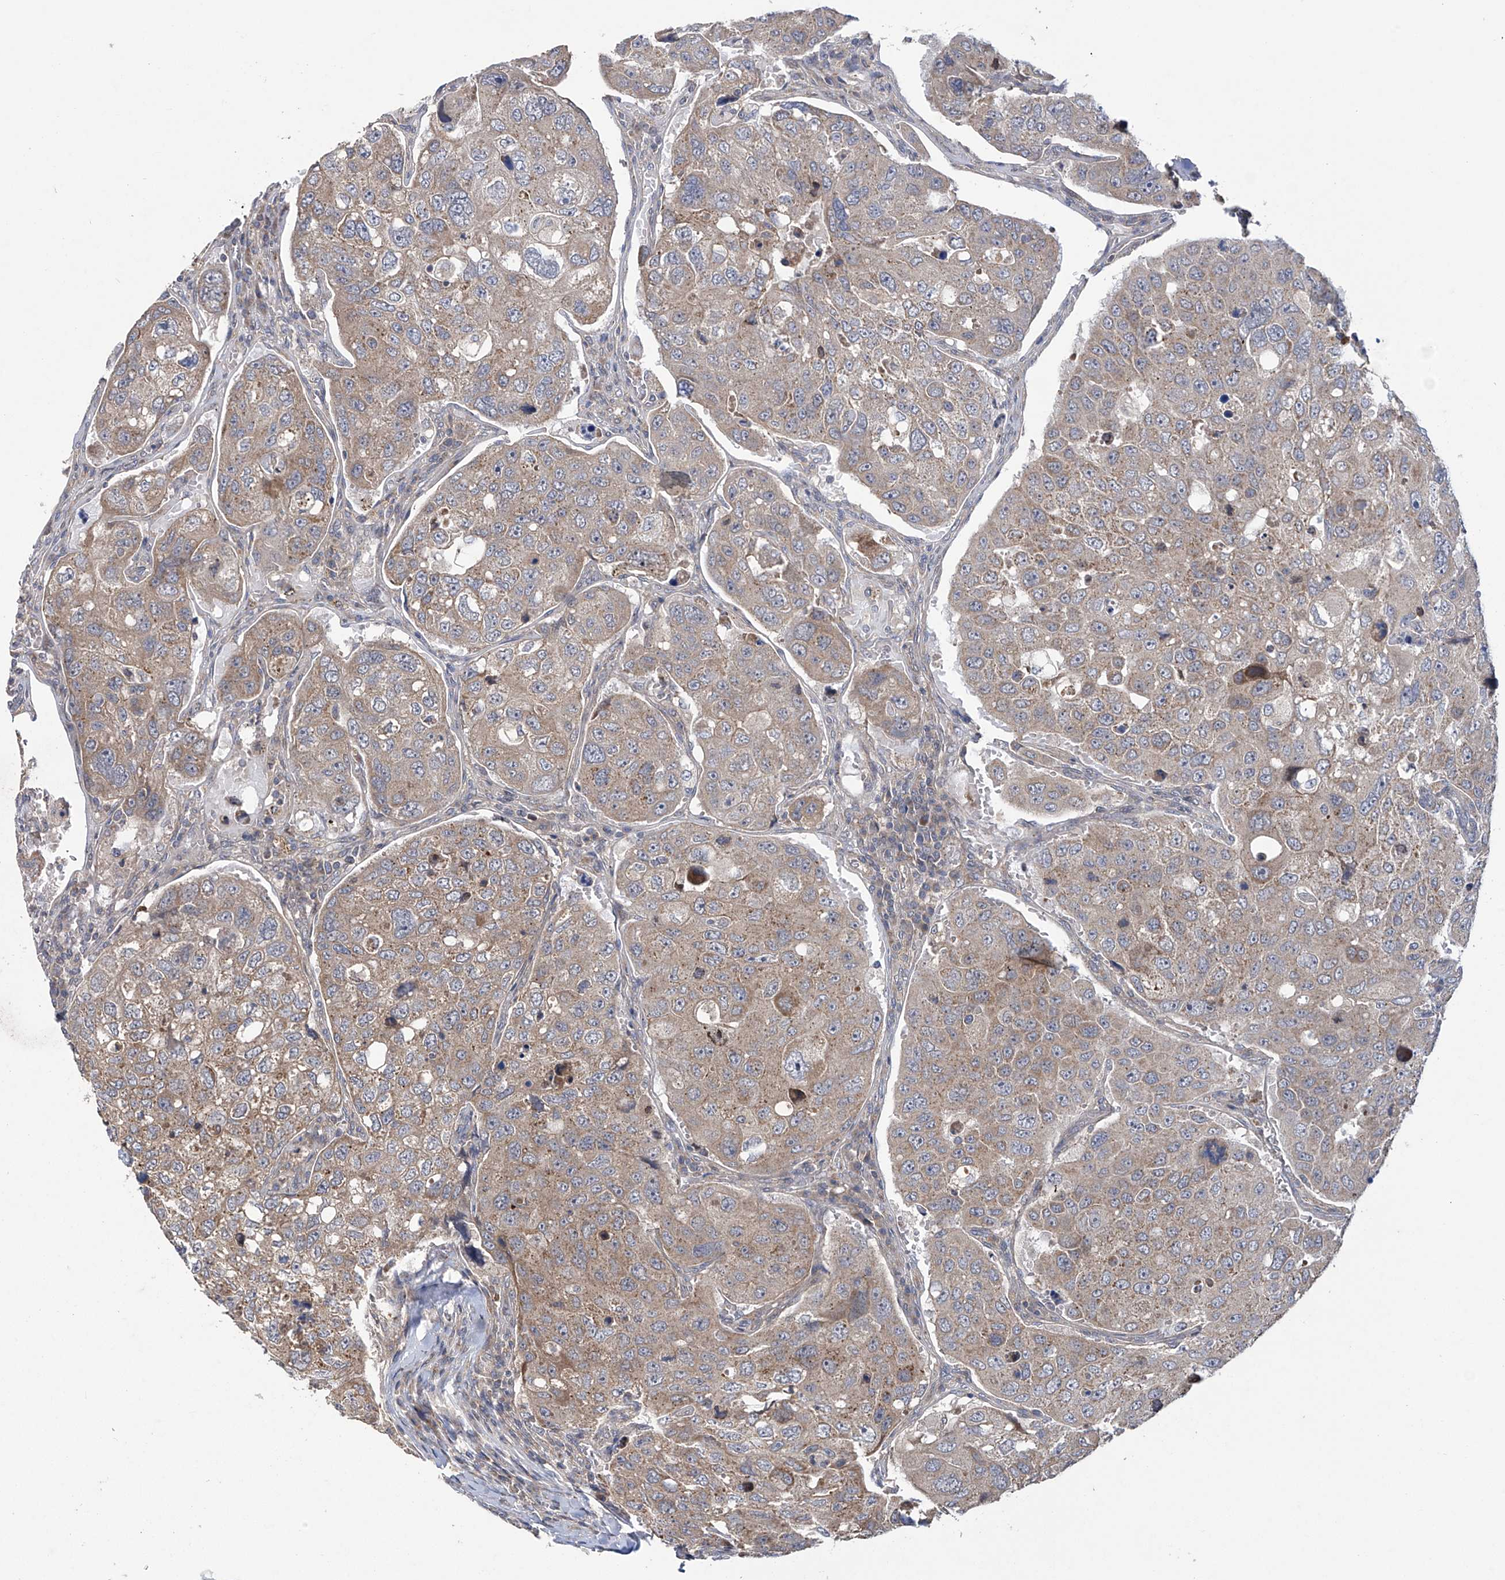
{"staining": {"intensity": "weak", "quantity": ">75%", "location": "cytoplasmic/membranous"}, "tissue": "urothelial cancer", "cell_type": "Tumor cells", "image_type": "cancer", "snomed": [{"axis": "morphology", "description": "Urothelial carcinoma, High grade"}, {"axis": "topography", "description": "Lymph node"}, {"axis": "topography", "description": "Urinary bladder"}], "caption": "High-grade urothelial carcinoma stained with IHC shows weak cytoplasmic/membranous staining in about >75% of tumor cells.", "gene": "TRIM60", "patient": {"sex": "male", "age": 51}}